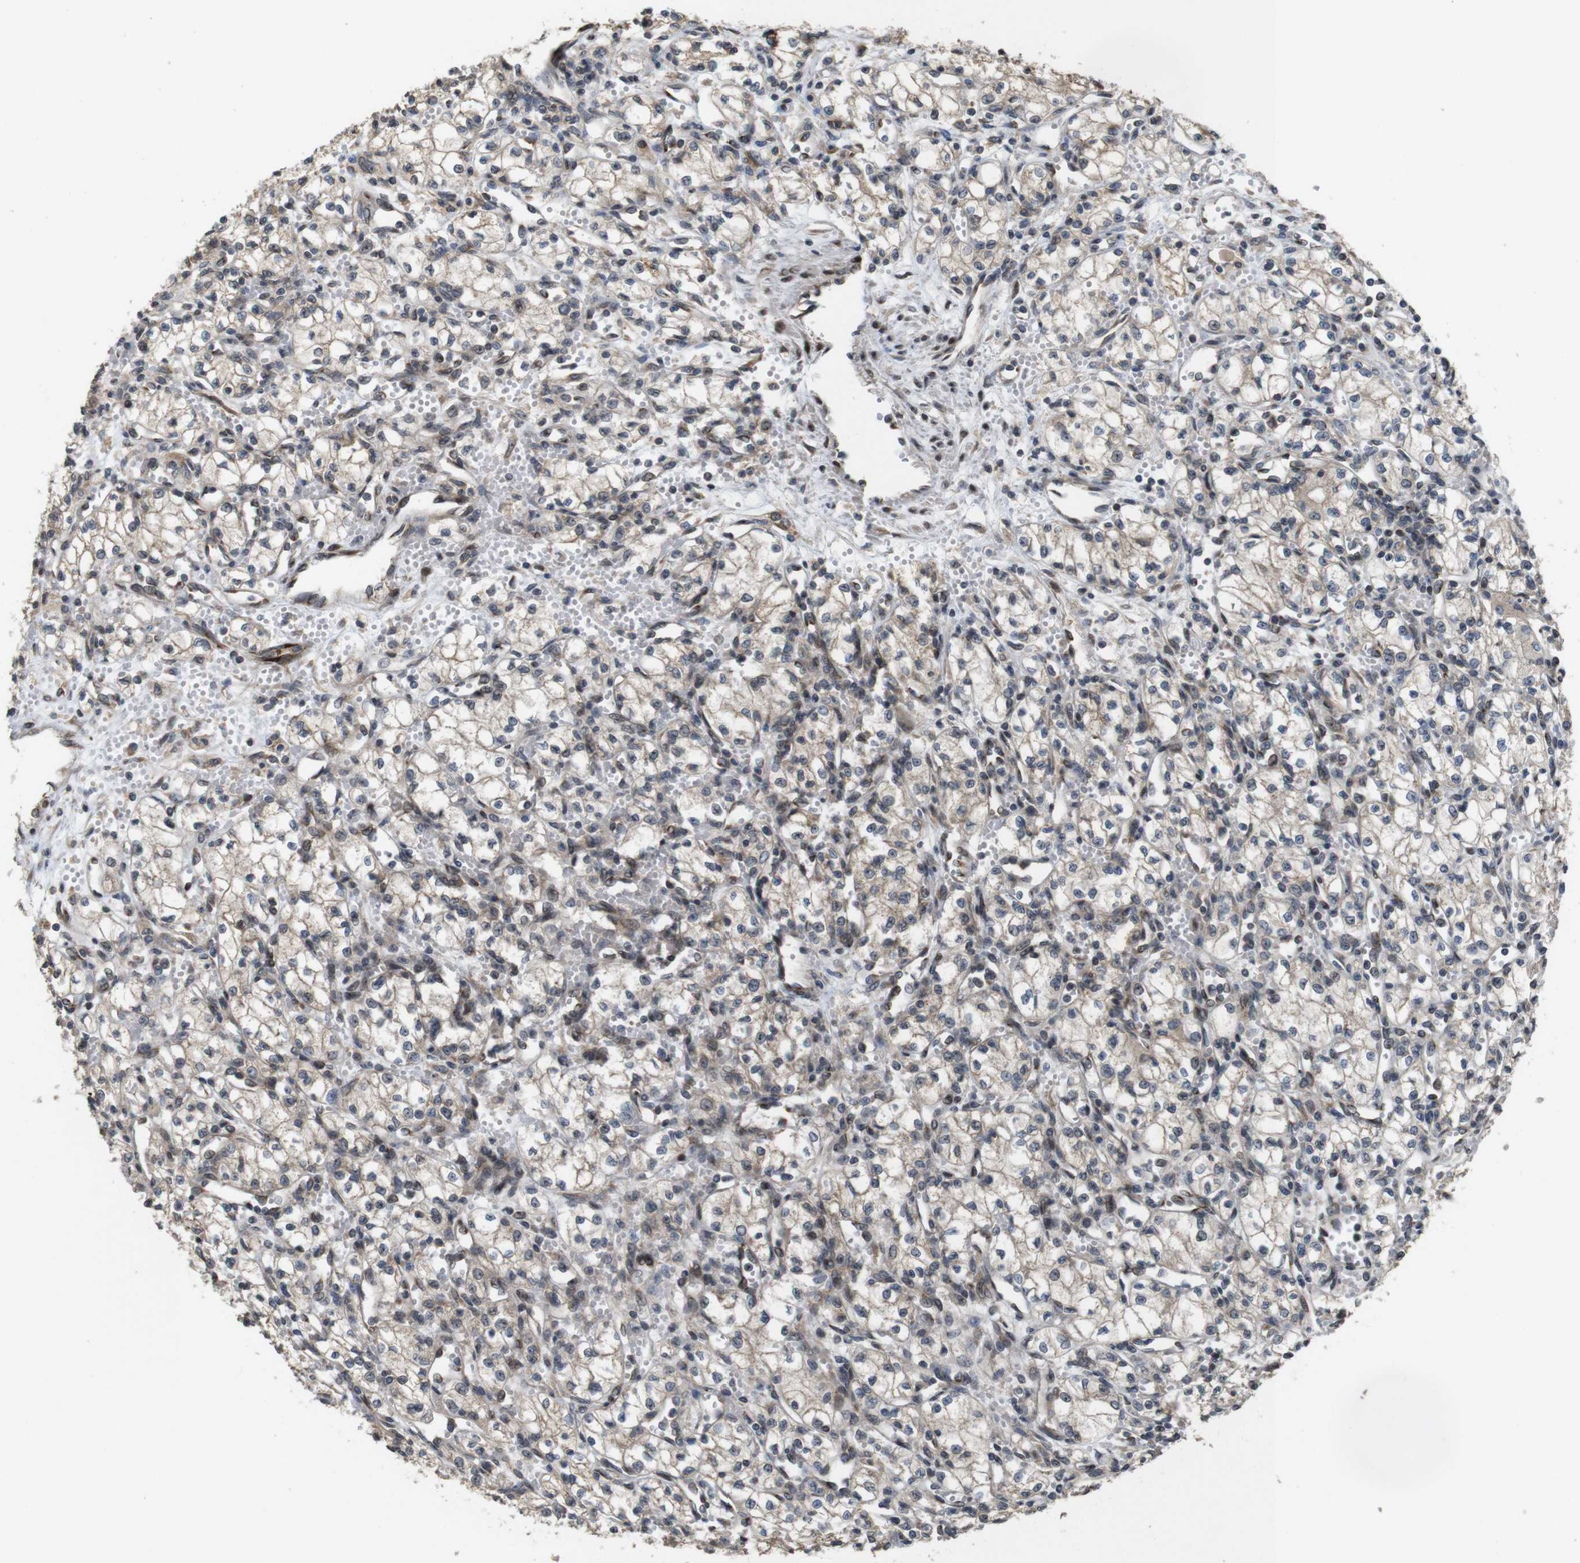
{"staining": {"intensity": "weak", "quantity": "<25%", "location": "cytoplasmic/membranous"}, "tissue": "renal cancer", "cell_type": "Tumor cells", "image_type": "cancer", "snomed": [{"axis": "morphology", "description": "Normal tissue, NOS"}, {"axis": "morphology", "description": "Adenocarcinoma, NOS"}, {"axis": "topography", "description": "Kidney"}], "caption": "DAB (3,3'-diaminobenzidine) immunohistochemical staining of renal adenocarcinoma demonstrates no significant expression in tumor cells.", "gene": "EFCAB14", "patient": {"sex": "male", "age": 59}}